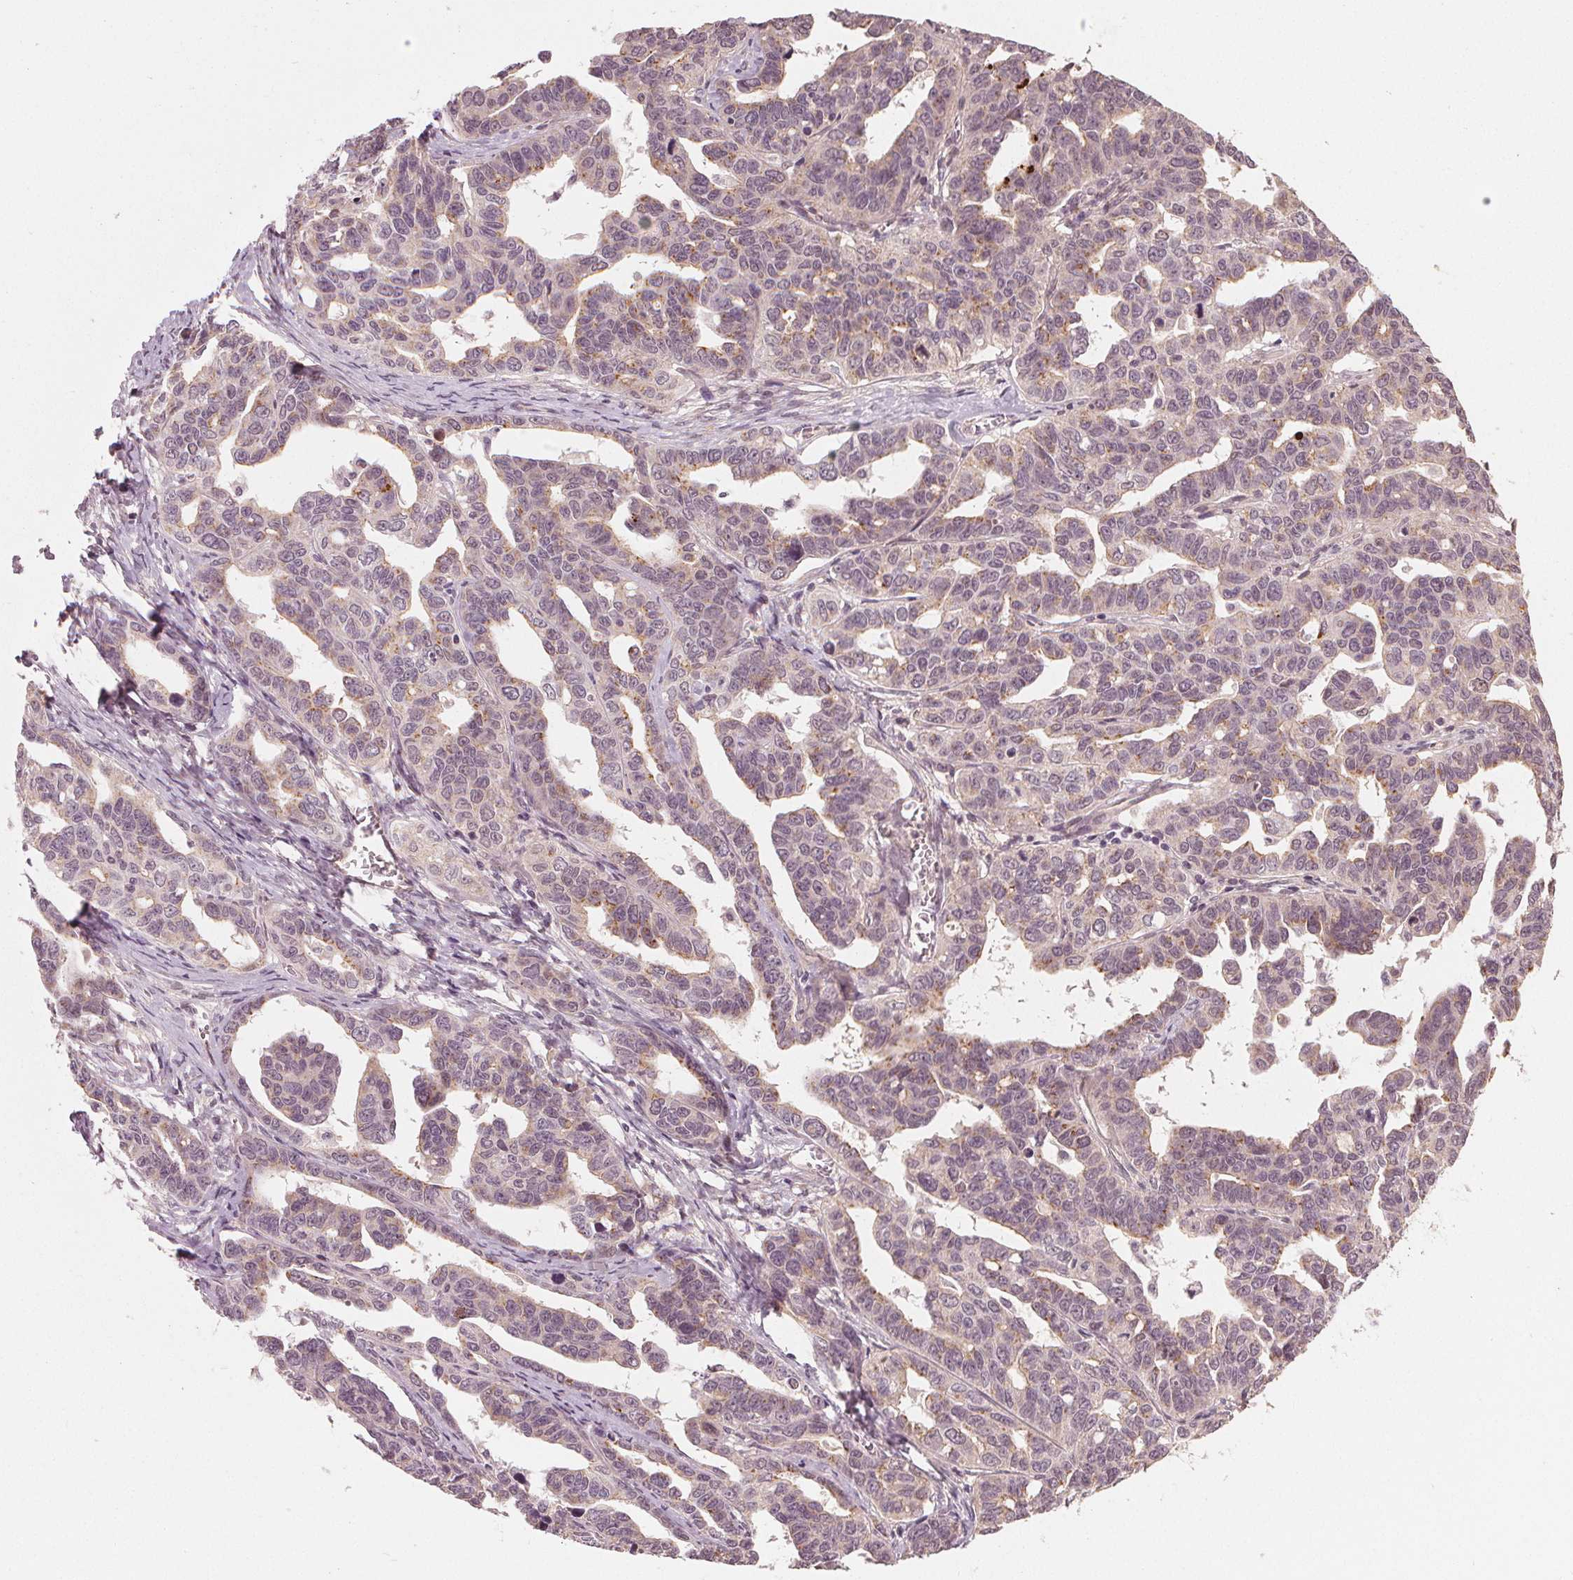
{"staining": {"intensity": "moderate", "quantity": "<25%", "location": "cytoplasmic/membranous"}, "tissue": "ovarian cancer", "cell_type": "Tumor cells", "image_type": "cancer", "snomed": [{"axis": "morphology", "description": "Cystadenocarcinoma, serous, NOS"}, {"axis": "topography", "description": "Ovary"}], "caption": "Serous cystadenocarcinoma (ovarian) stained with a brown dye demonstrates moderate cytoplasmic/membranous positive staining in about <25% of tumor cells.", "gene": "CLBA1", "patient": {"sex": "female", "age": 69}}